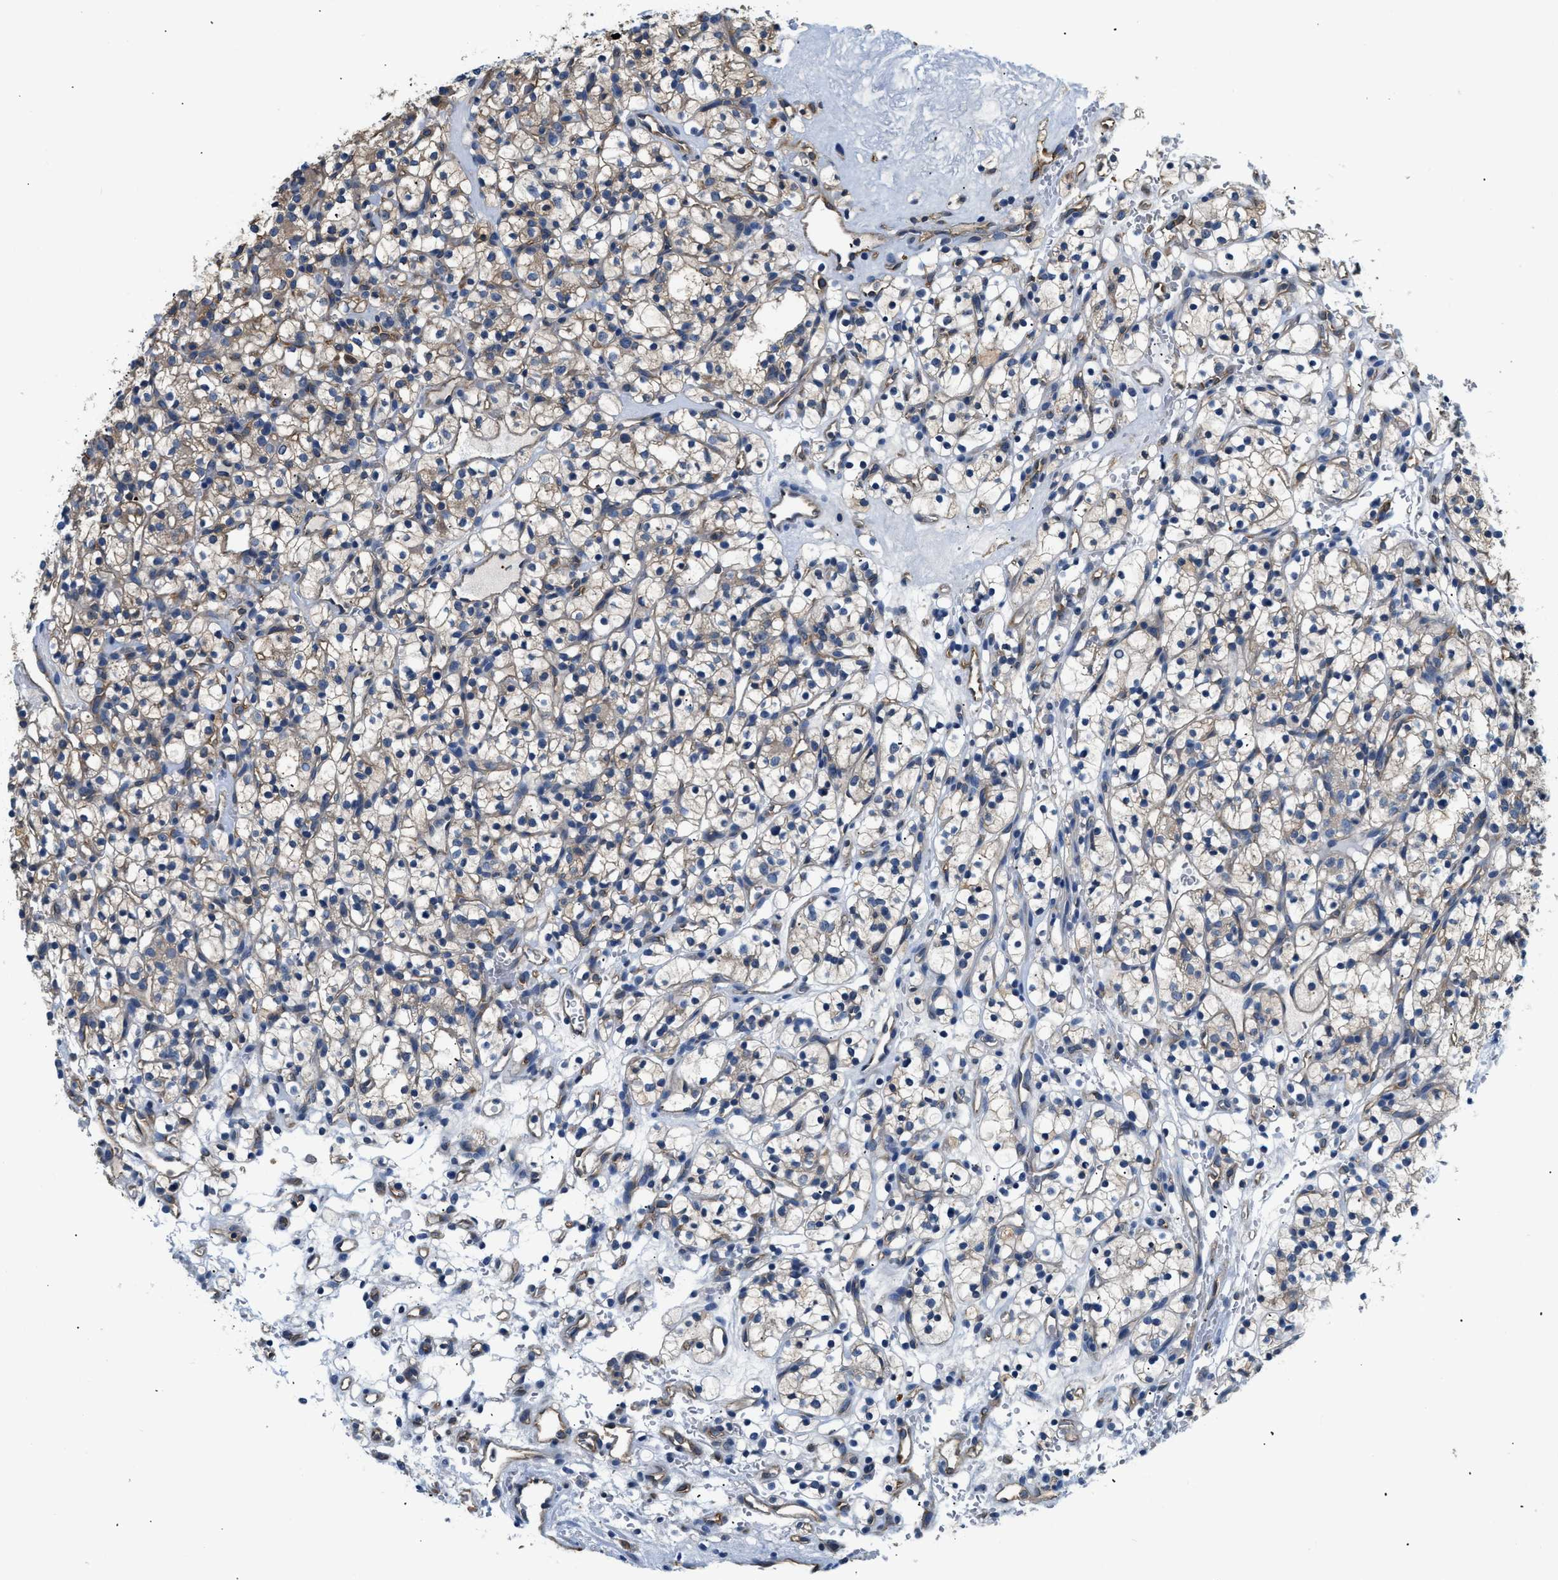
{"staining": {"intensity": "moderate", "quantity": ">75%", "location": "cytoplasmic/membranous"}, "tissue": "renal cancer", "cell_type": "Tumor cells", "image_type": "cancer", "snomed": [{"axis": "morphology", "description": "Adenocarcinoma, NOS"}, {"axis": "topography", "description": "Kidney"}], "caption": "Immunohistochemical staining of renal adenocarcinoma reveals moderate cytoplasmic/membranous protein expression in approximately >75% of tumor cells.", "gene": "PPP2R1B", "patient": {"sex": "female", "age": 57}}